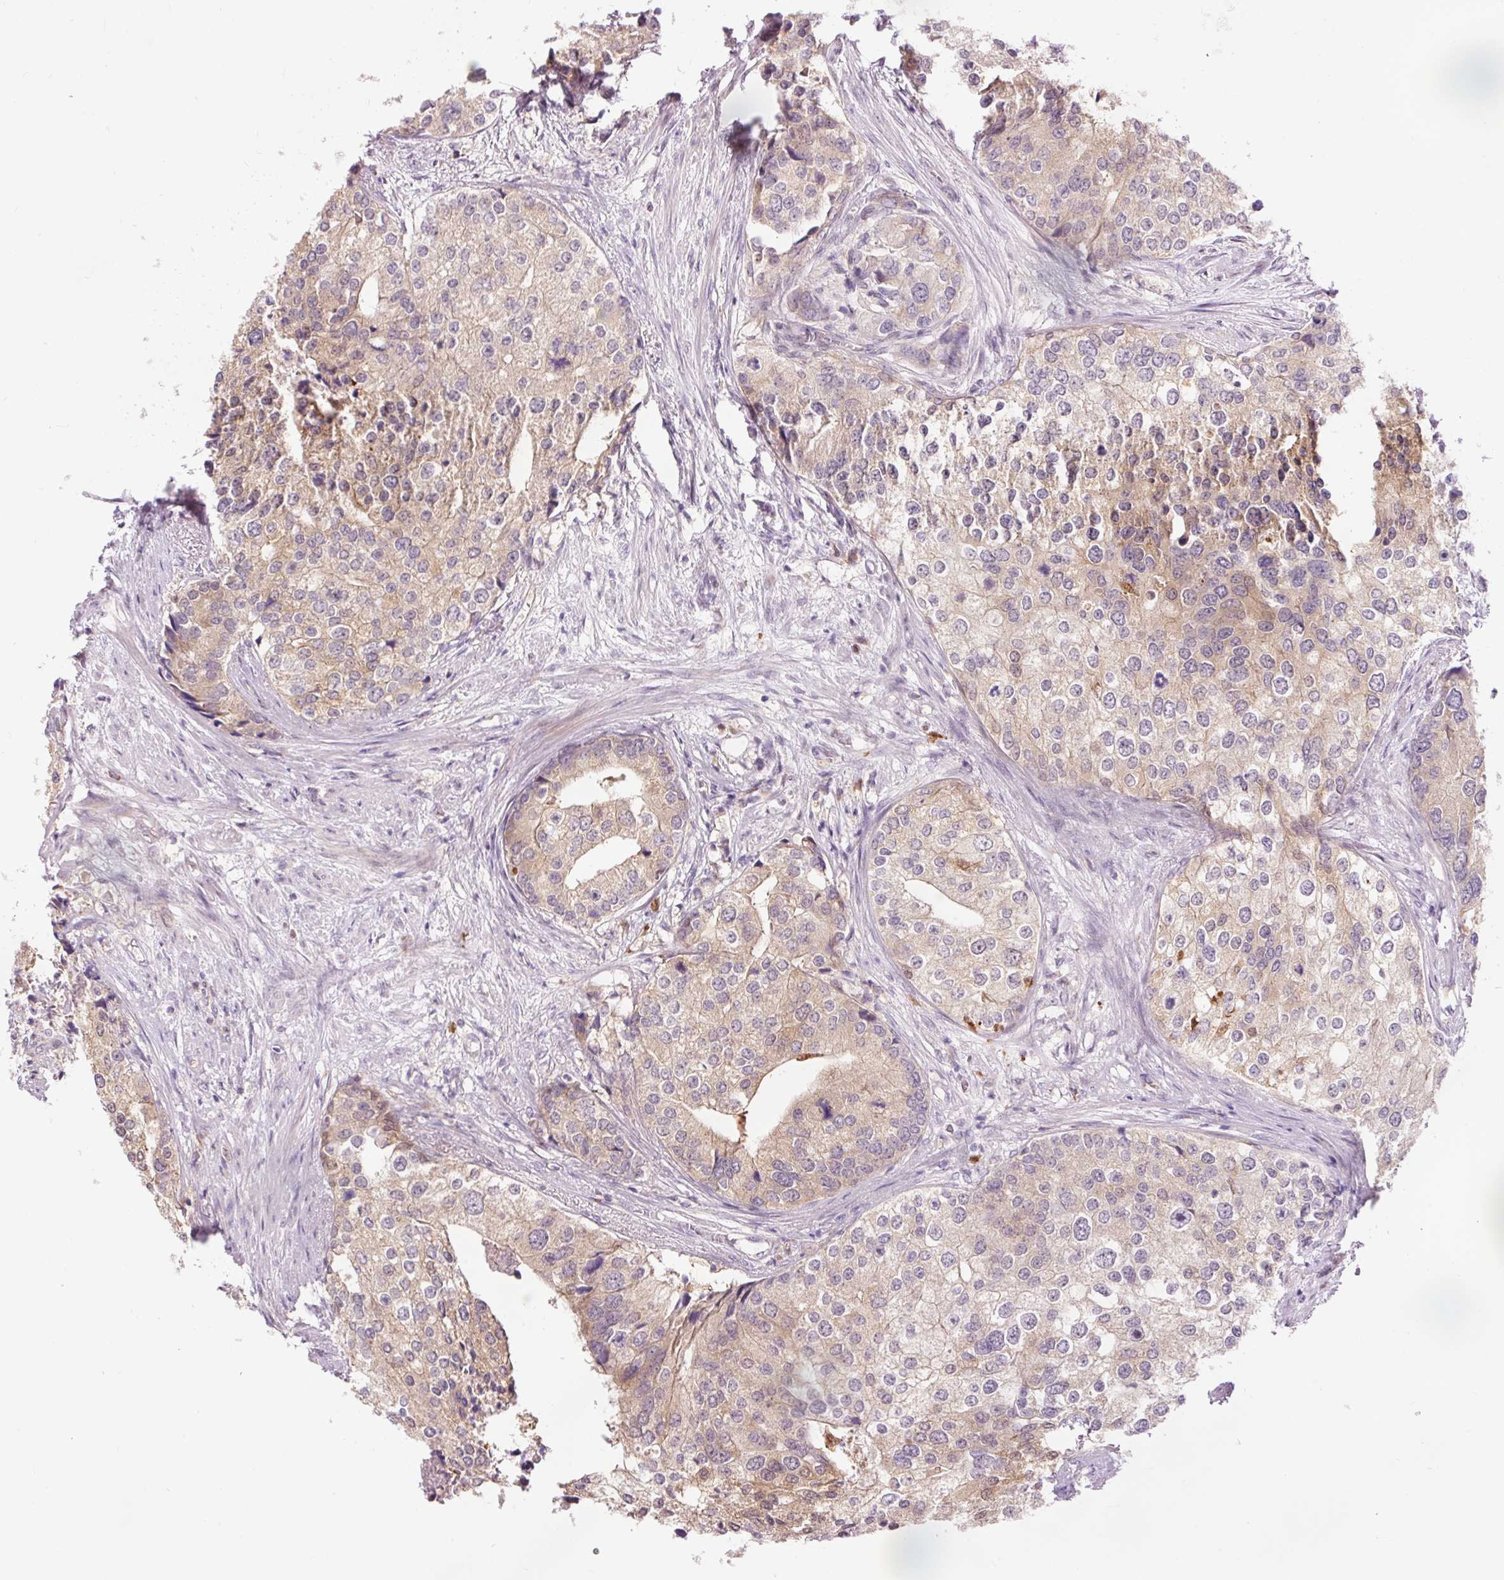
{"staining": {"intensity": "weak", "quantity": "25%-75%", "location": "cytoplasmic/membranous"}, "tissue": "prostate cancer", "cell_type": "Tumor cells", "image_type": "cancer", "snomed": [{"axis": "morphology", "description": "Adenocarcinoma, High grade"}, {"axis": "topography", "description": "Prostate"}], "caption": "DAB (3,3'-diaminobenzidine) immunohistochemical staining of prostate cancer (high-grade adenocarcinoma) shows weak cytoplasmic/membranous protein staining in about 25%-75% of tumor cells.", "gene": "PRDX5", "patient": {"sex": "male", "age": 62}}